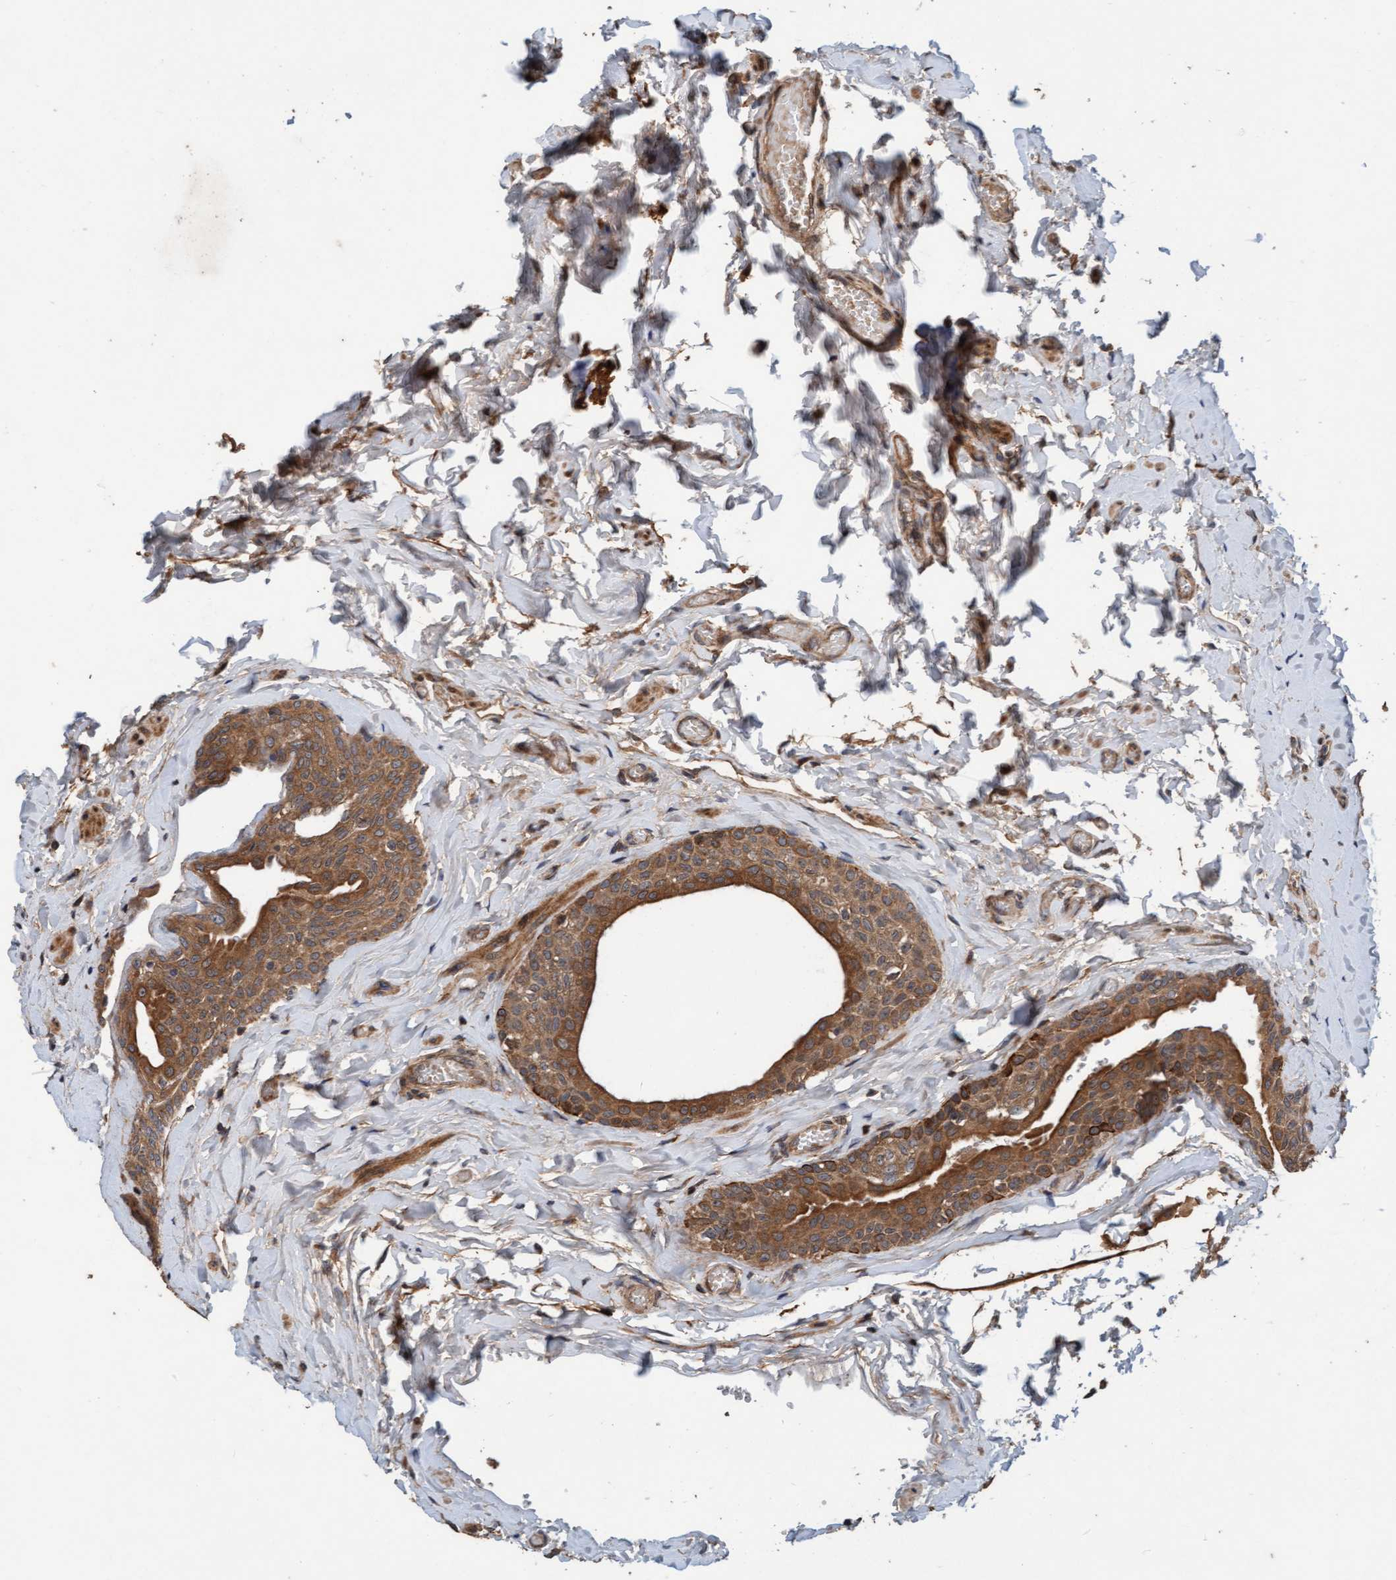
{"staining": {"intensity": "moderate", "quantity": ">75%", "location": "cytoplasmic/membranous"}, "tissue": "epididymis", "cell_type": "Glandular cells", "image_type": "normal", "snomed": [{"axis": "morphology", "description": "Normal tissue, NOS"}, {"axis": "topography", "description": "Testis"}, {"axis": "topography", "description": "Epididymis"}], "caption": "High-magnification brightfield microscopy of unremarkable epididymis stained with DAB (brown) and counterstained with hematoxylin (blue). glandular cells exhibit moderate cytoplasmic/membranous expression is identified in about>75% of cells.", "gene": "MLXIP", "patient": {"sex": "male", "age": 36}}